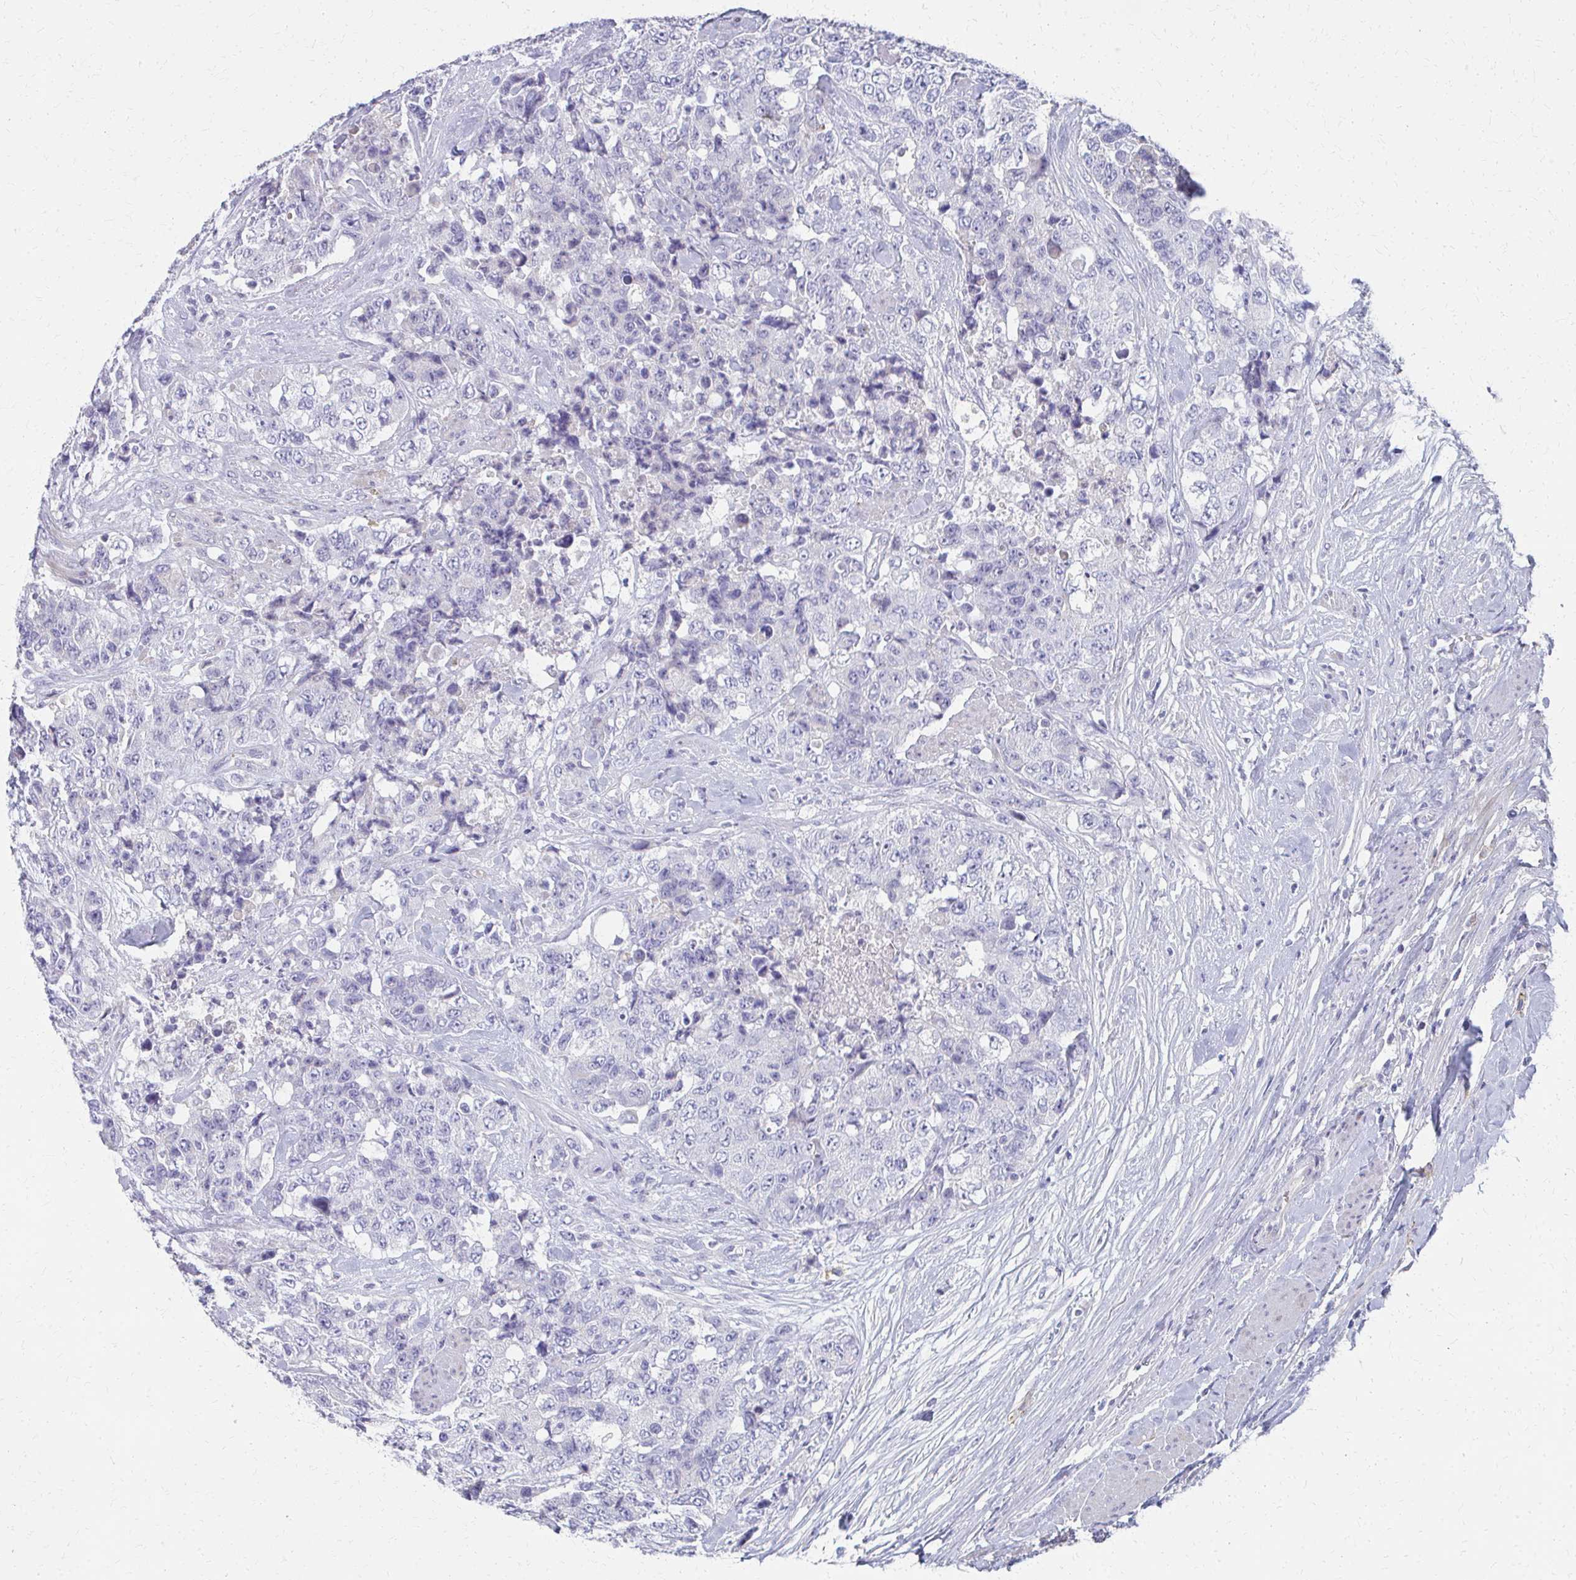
{"staining": {"intensity": "negative", "quantity": "none", "location": "none"}, "tissue": "urothelial cancer", "cell_type": "Tumor cells", "image_type": "cancer", "snomed": [{"axis": "morphology", "description": "Urothelial carcinoma, High grade"}, {"axis": "topography", "description": "Urinary bladder"}], "caption": "This is a image of immunohistochemistry (IHC) staining of urothelial cancer, which shows no staining in tumor cells.", "gene": "MS4A2", "patient": {"sex": "female", "age": 78}}